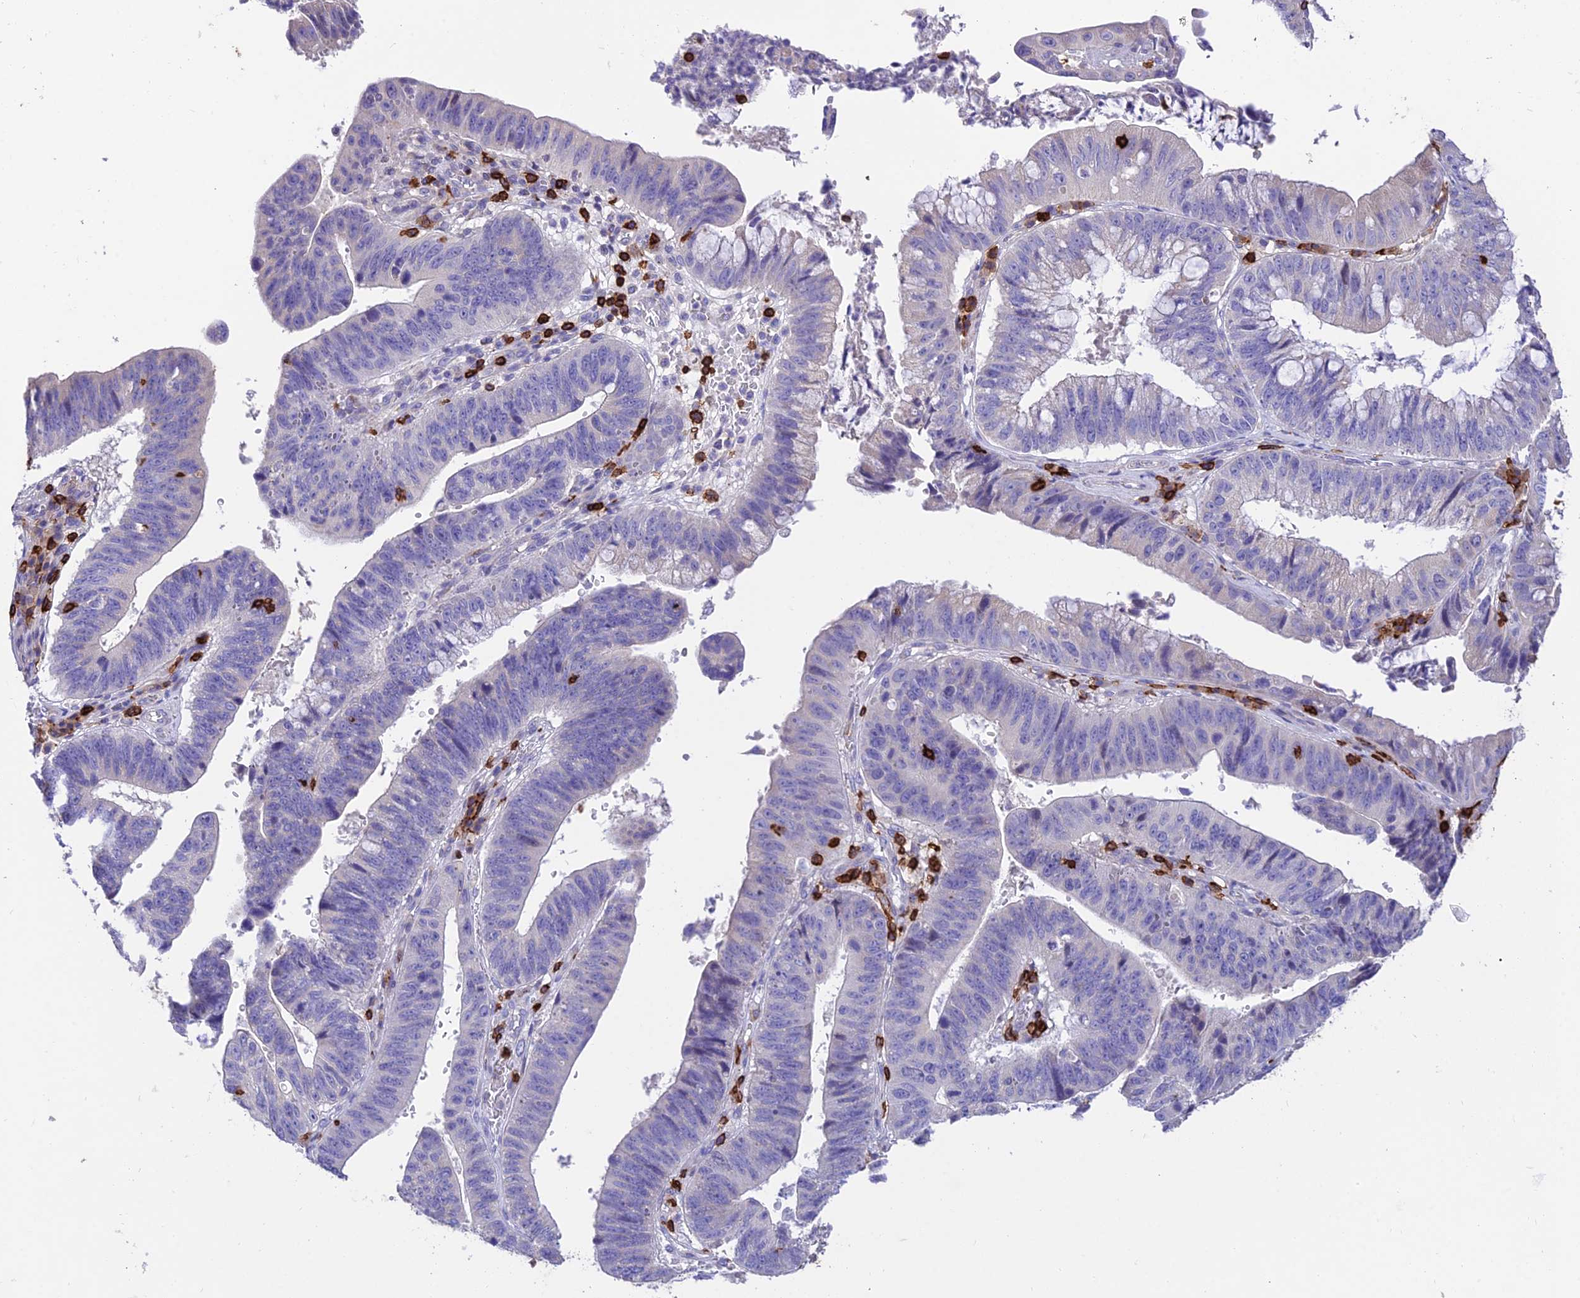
{"staining": {"intensity": "negative", "quantity": "none", "location": "none"}, "tissue": "stomach cancer", "cell_type": "Tumor cells", "image_type": "cancer", "snomed": [{"axis": "morphology", "description": "Adenocarcinoma, NOS"}, {"axis": "topography", "description": "Stomach"}], "caption": "Protein analysis of adenocarcinoma (stomach) reveals no significant staining in tumor cells.", "gene": "PTPRCAP", "patient": {"sex": "male", "age": 59}}